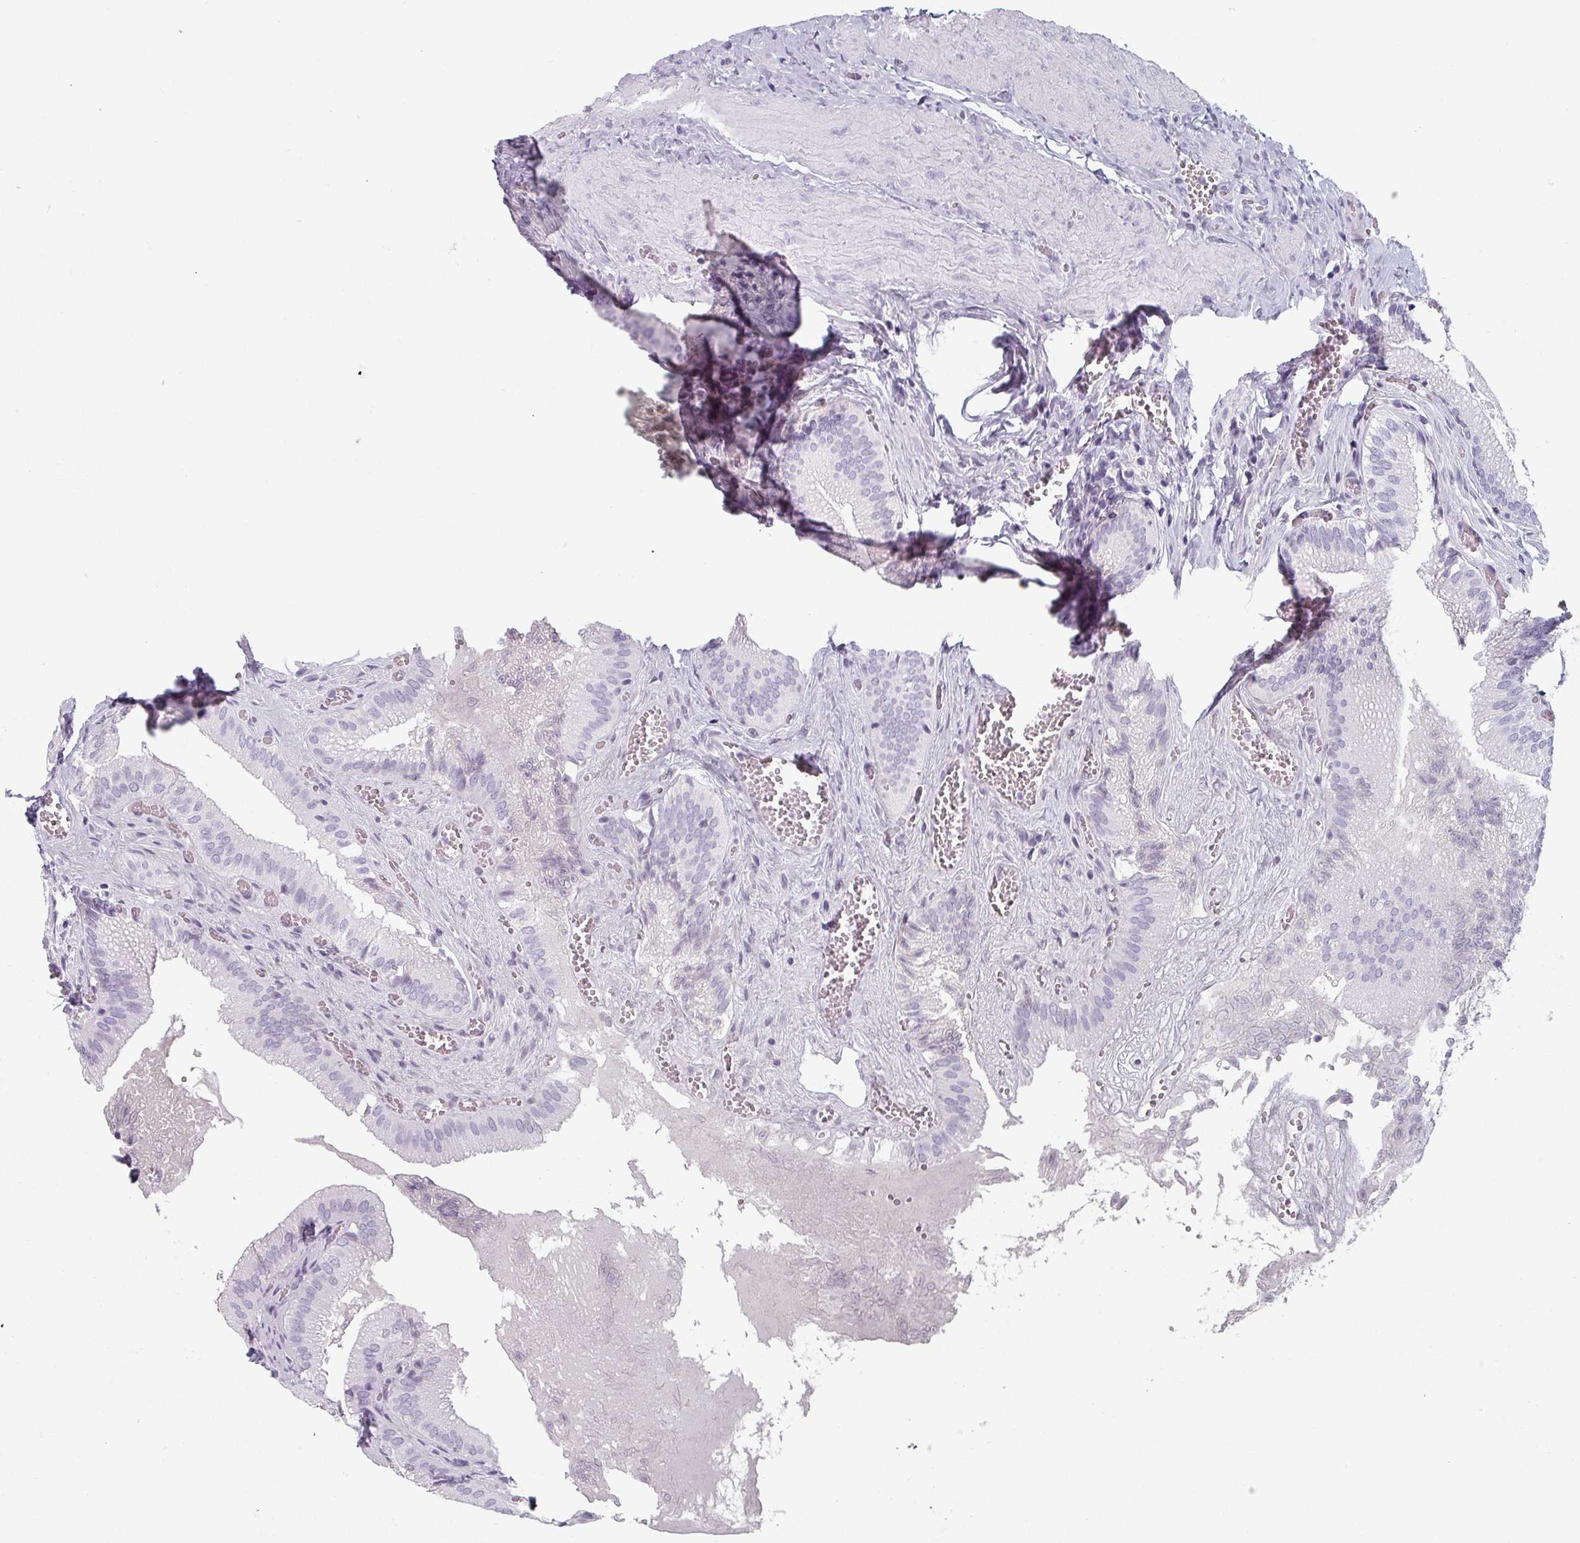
{"staining": {"intensity": "negative", "quantity": "none", "location": "none"}, "tissue": "gallbladder", "cell_type": "Glandular cells", "image_type": "normal", "snomed": [{"axis": "morphology", "description": "Normal tissue, NOS"}, {"axis": "topography", "description": "Gallbladder"}, {"axis": "topography", "description": "Peripheral nerve tissue"}], "caption": "This photomicrograph is of normal gallbladder stained with immunohistochemistry (IHC) to label a protein in brown with the nuclei are counter-stained blue. There is no expression in glandular cells.", "gene": "SLC35G2", "patient": {"sex": "male", "age": 17}}